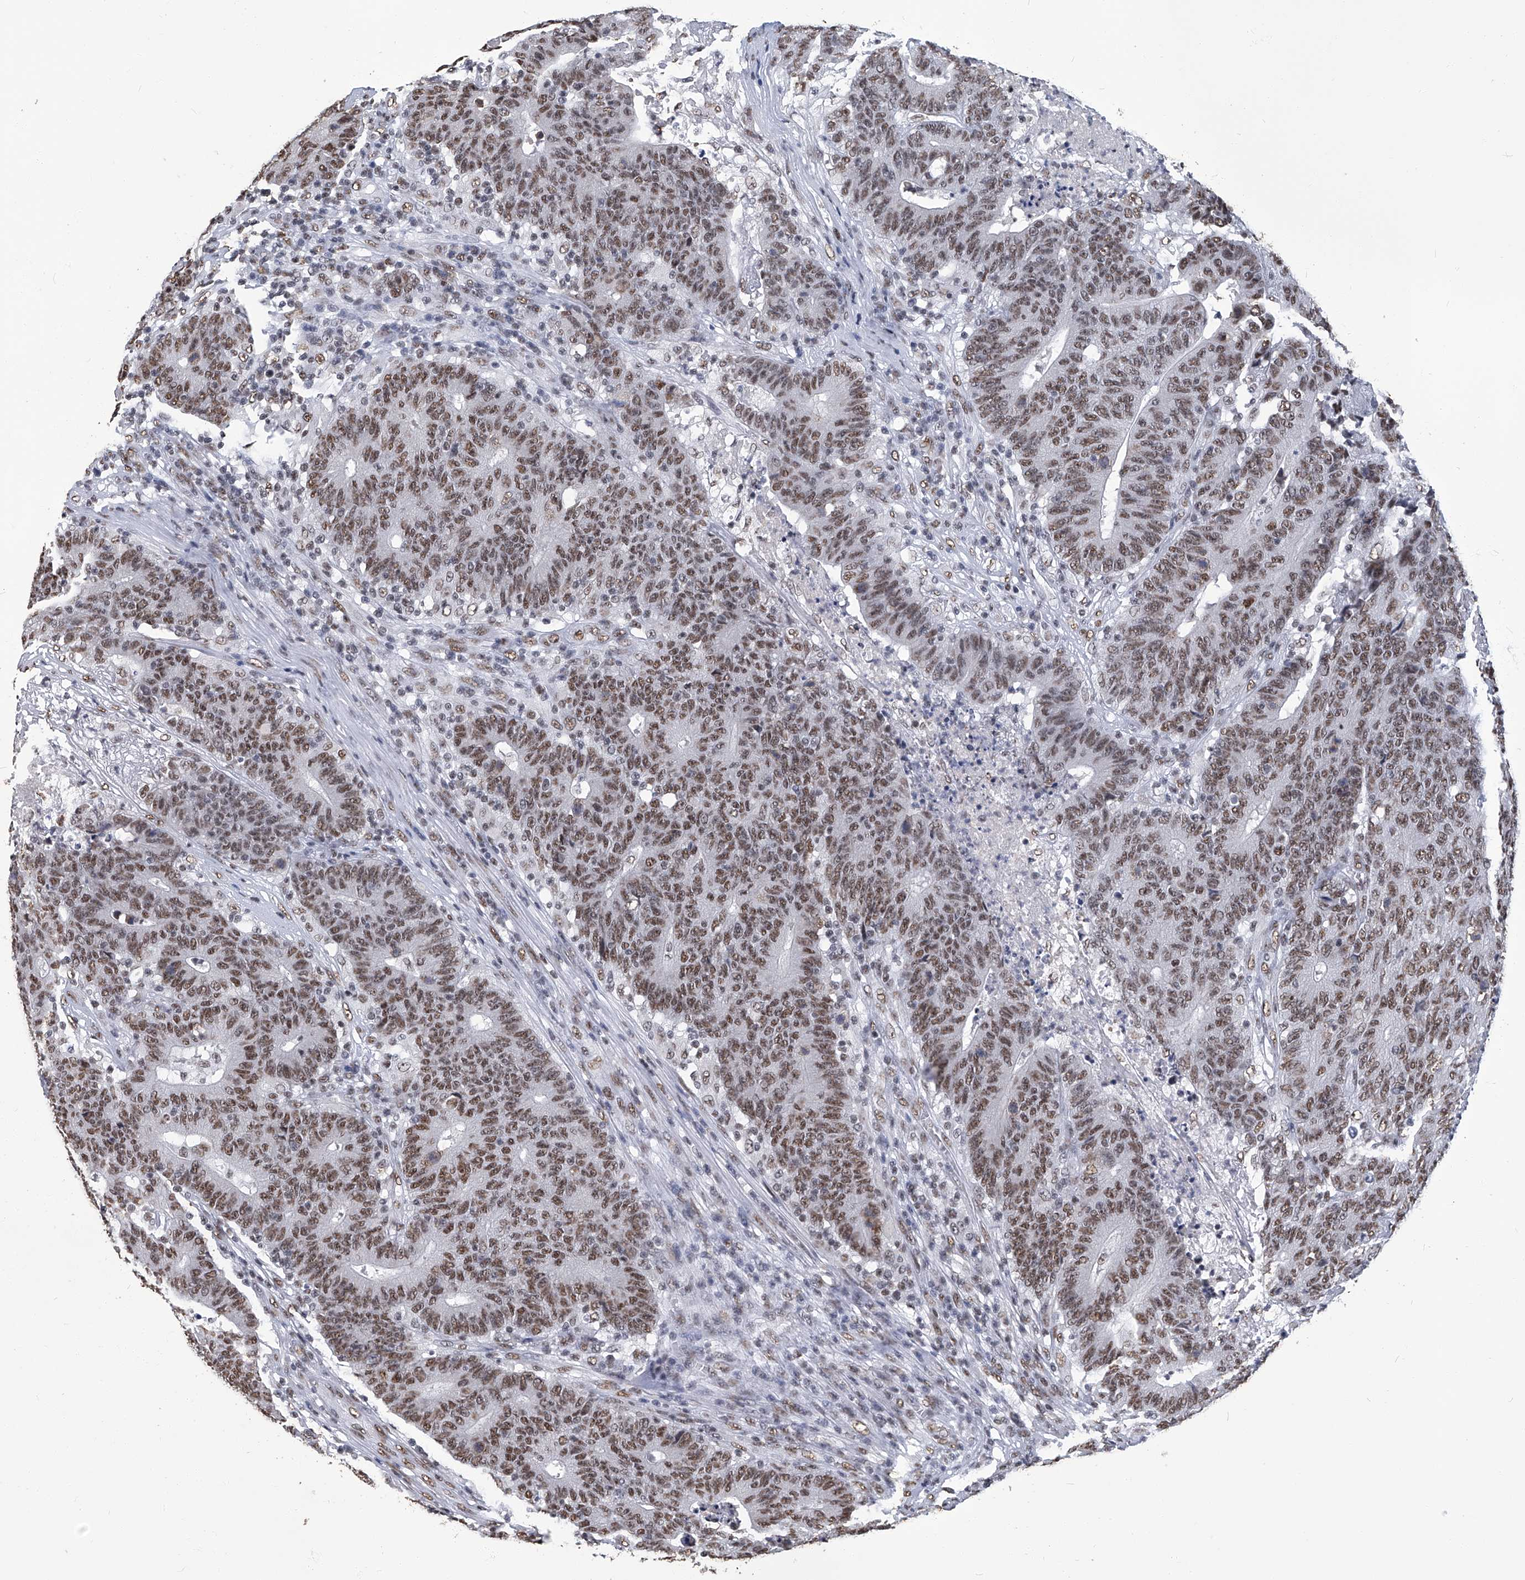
{"staining": {"intensity": "moderate", "quantity": ">75%", "location": "nuclear"}, "tissue": "colorectal cancer", "cell_type": "Tumor cells", "image_type": "cancer", "snomed": [{"axis": "morphology", "description": "Normal tissue, NOS"}, {"axis": "morphology", "description": "Adenocarcinoma, NOS"}, {"axis": "topography", "description": "Colon"}], "caption": "The image reveals a brown stain indicating the presence of a protein in the nuclear of tumor cells in adenocarcinoma (colorectal).", "gene": "HBP1", "patient": {"sex": "female", "age": 75}}